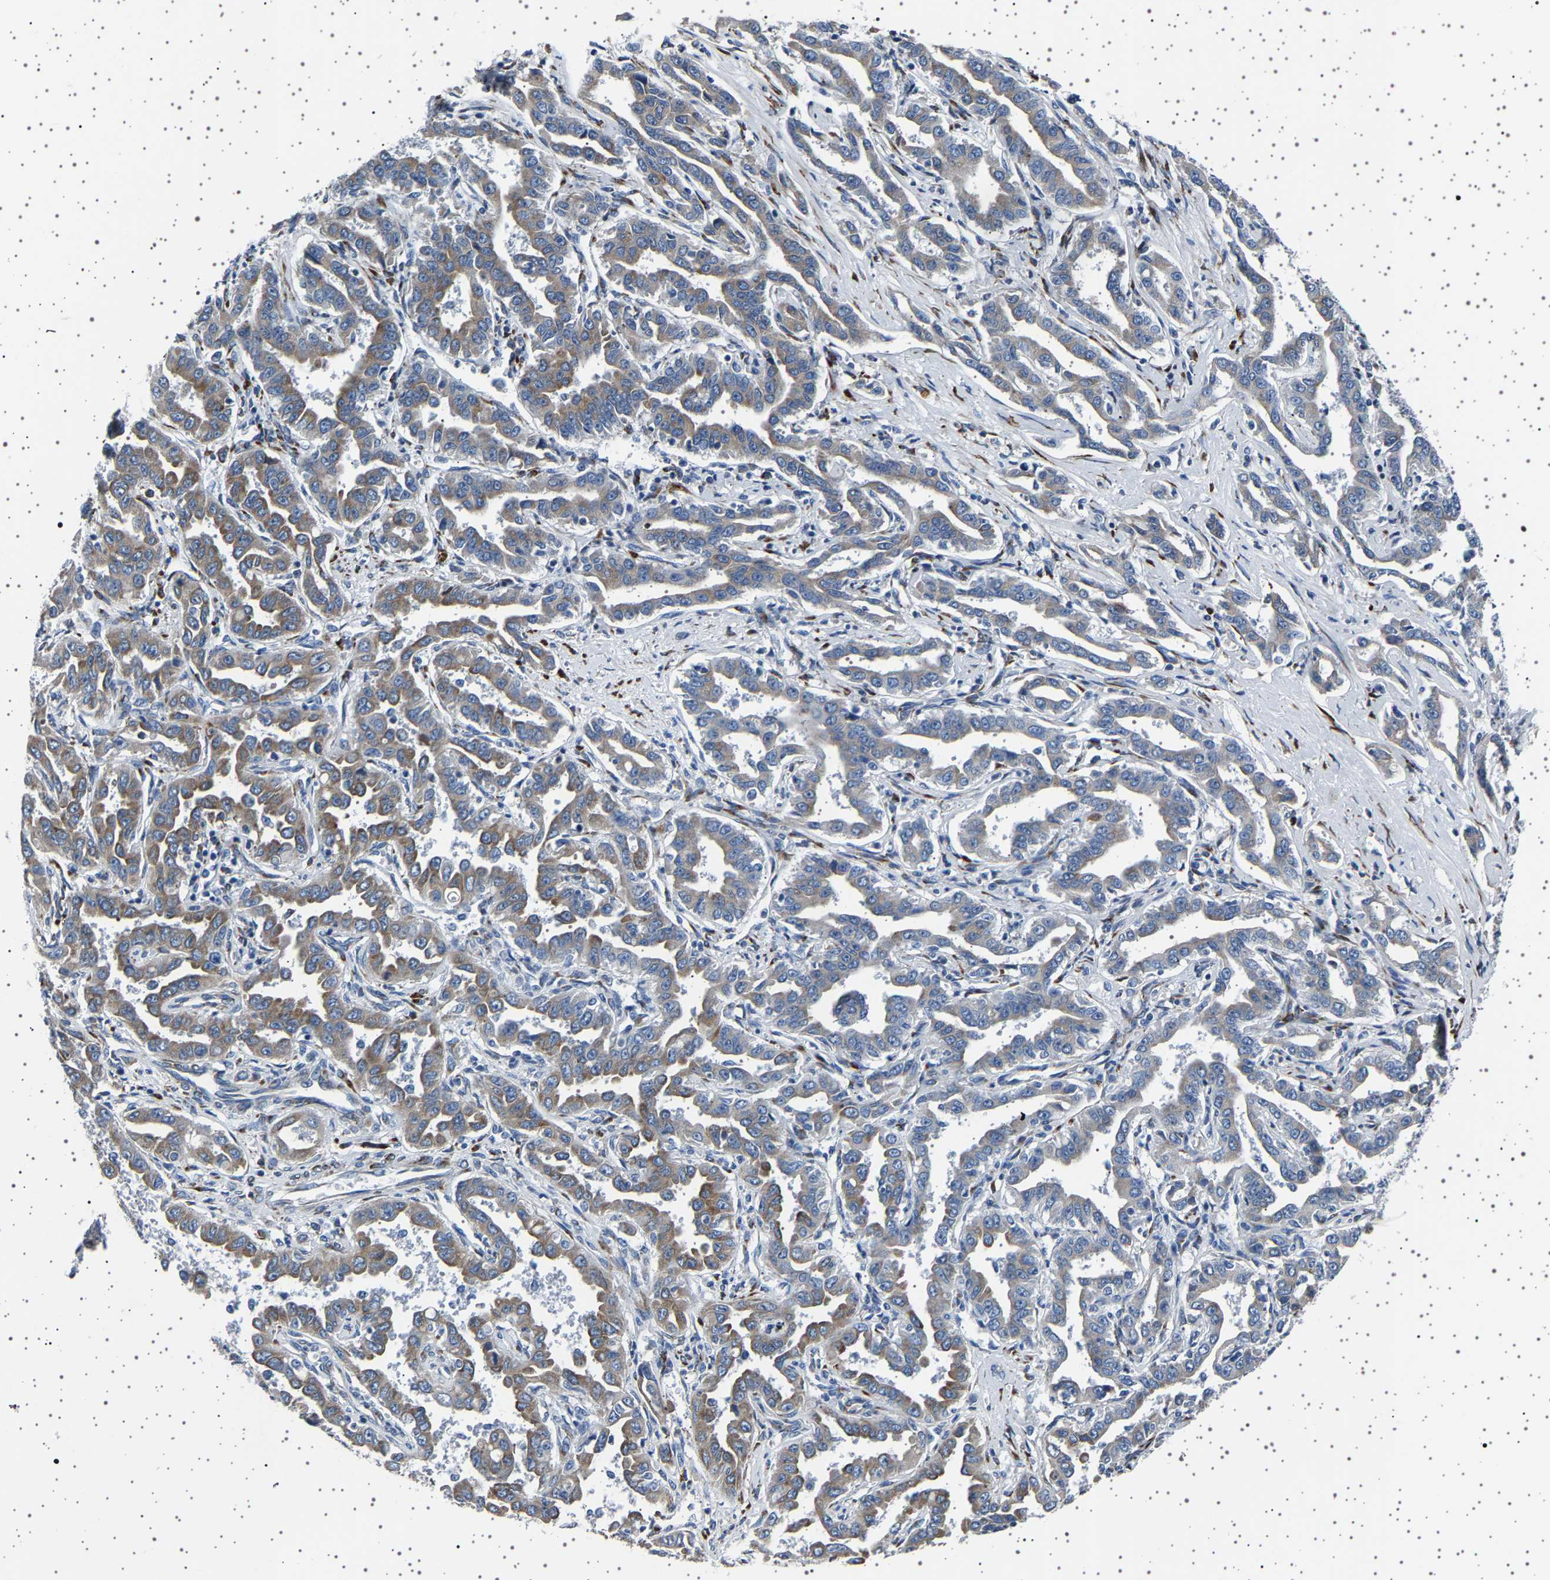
{"staining": {"intensity": "moderate", "quantity": "25%-75%", "location": "cytoplasmic/membranous"}, "tissue": "liver cancer", "cell_type": "Tumor cells", "image_type": "cancer", "snomed": [{"axis": "morphology", "description": "Cholangiocarcinoma"}, {"axis": "topography", "description": "Liver"}], "caption": "An image showing moderate cytoplasmic/membranous positivity in about 25%-75% of tumor cells in liver cholangiocarcinoma, as visualized by brown immunohistochemical staining.", "gene": "FTCD", "patient": {"sex": "male", "age": 59}}